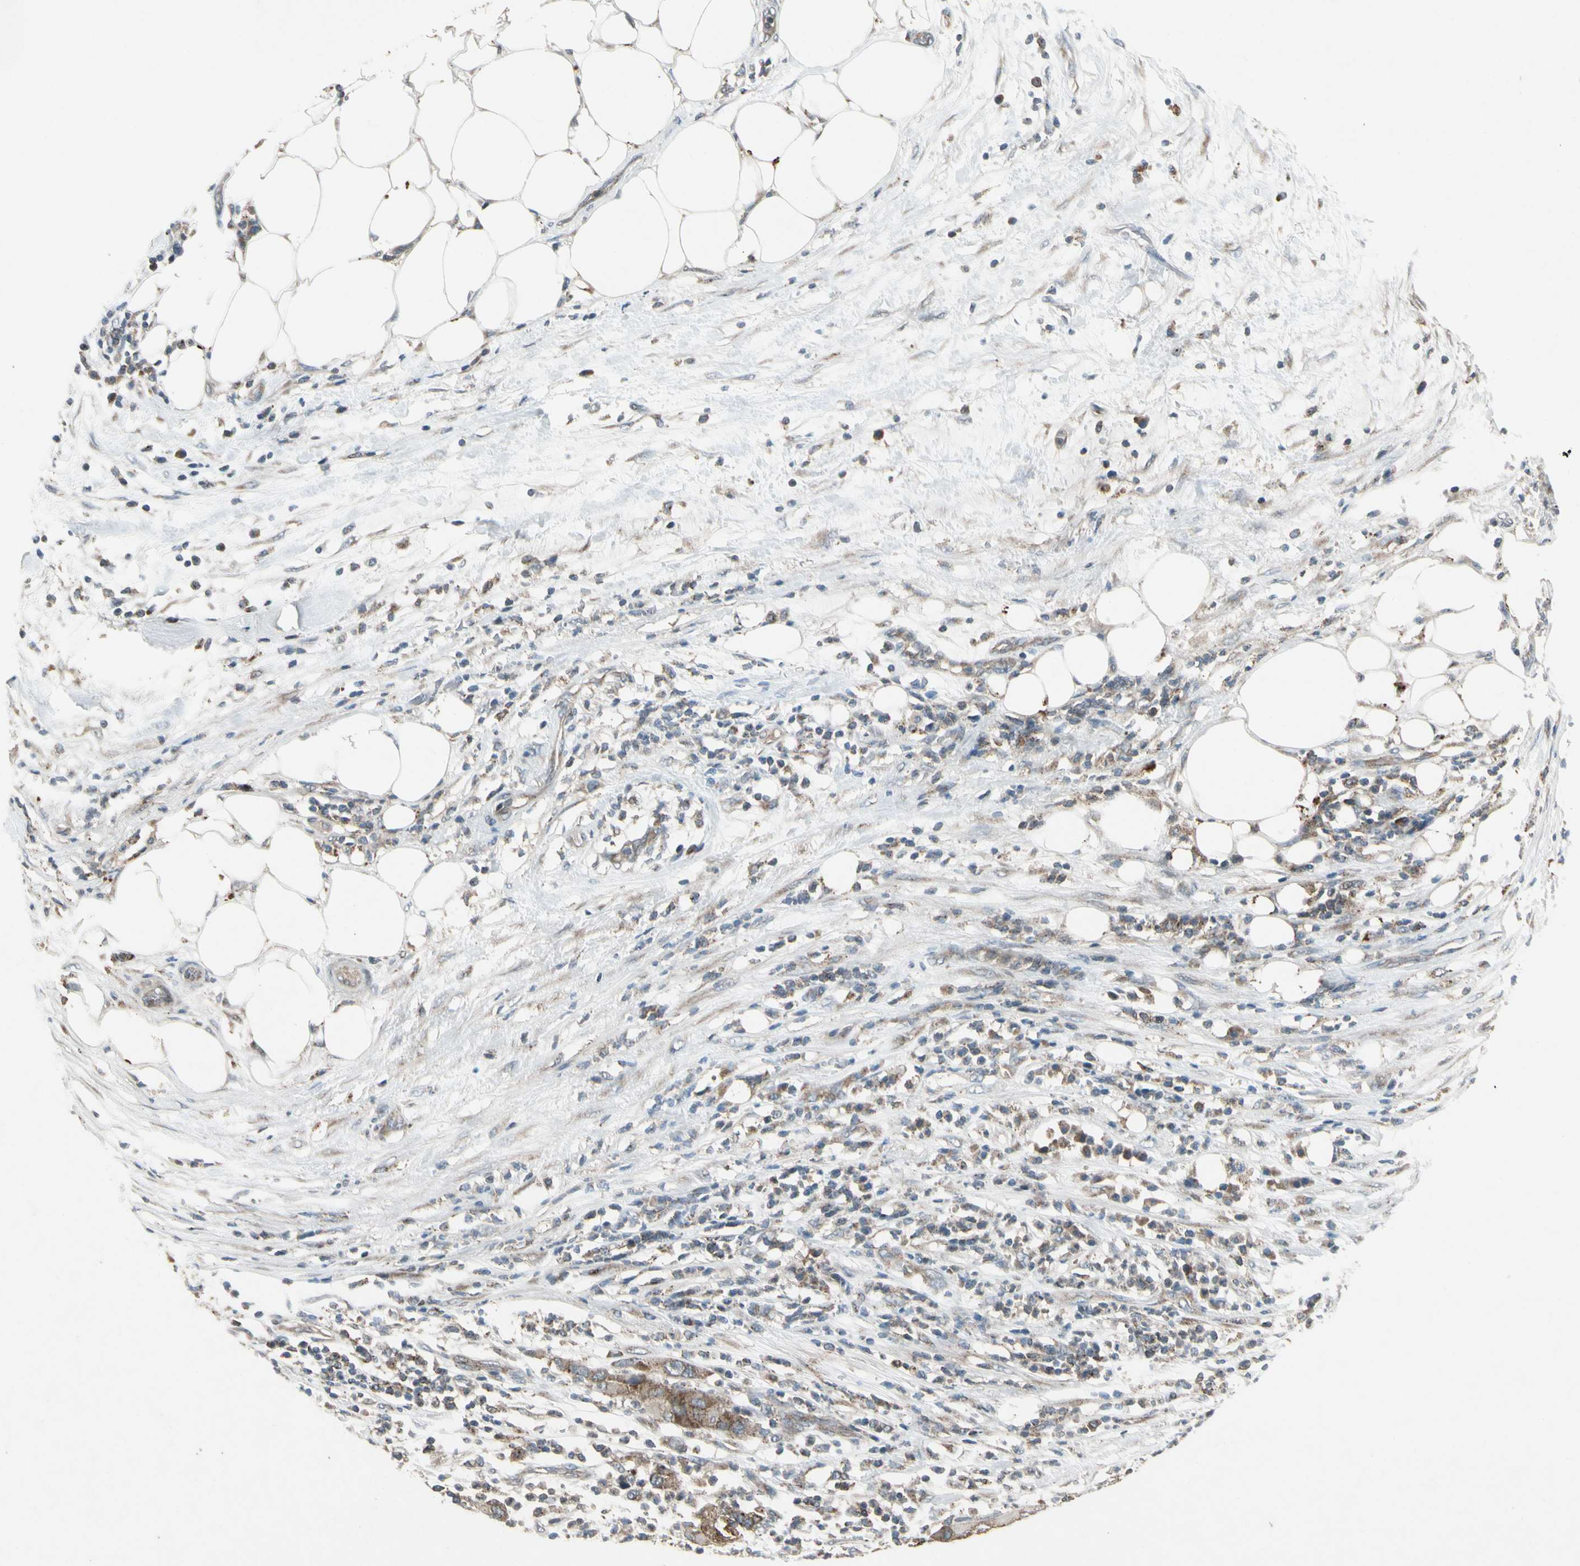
{"staining": {"intensity": "moderate", "quantity": ">75%", "location": "cytoplasmic/membranous"}, "tissue": "pancreatic cancer", "cell_type": "Tumor cells", "image_type": "cancer", "snomed": [{"axis": "morphology", "description": "Adenocarcinoma, NOS"}, {"axis": "topography", "description": "Pancreas"}], "caption": "There is medium levels of moderate cytoplasmic/membranous staining in tumor cells of pancreatic cancer, as demonstrated by immunohistochemical staining (brown color).", "gene": "NMI", "patient": {"sex": "female", "age": 78}}